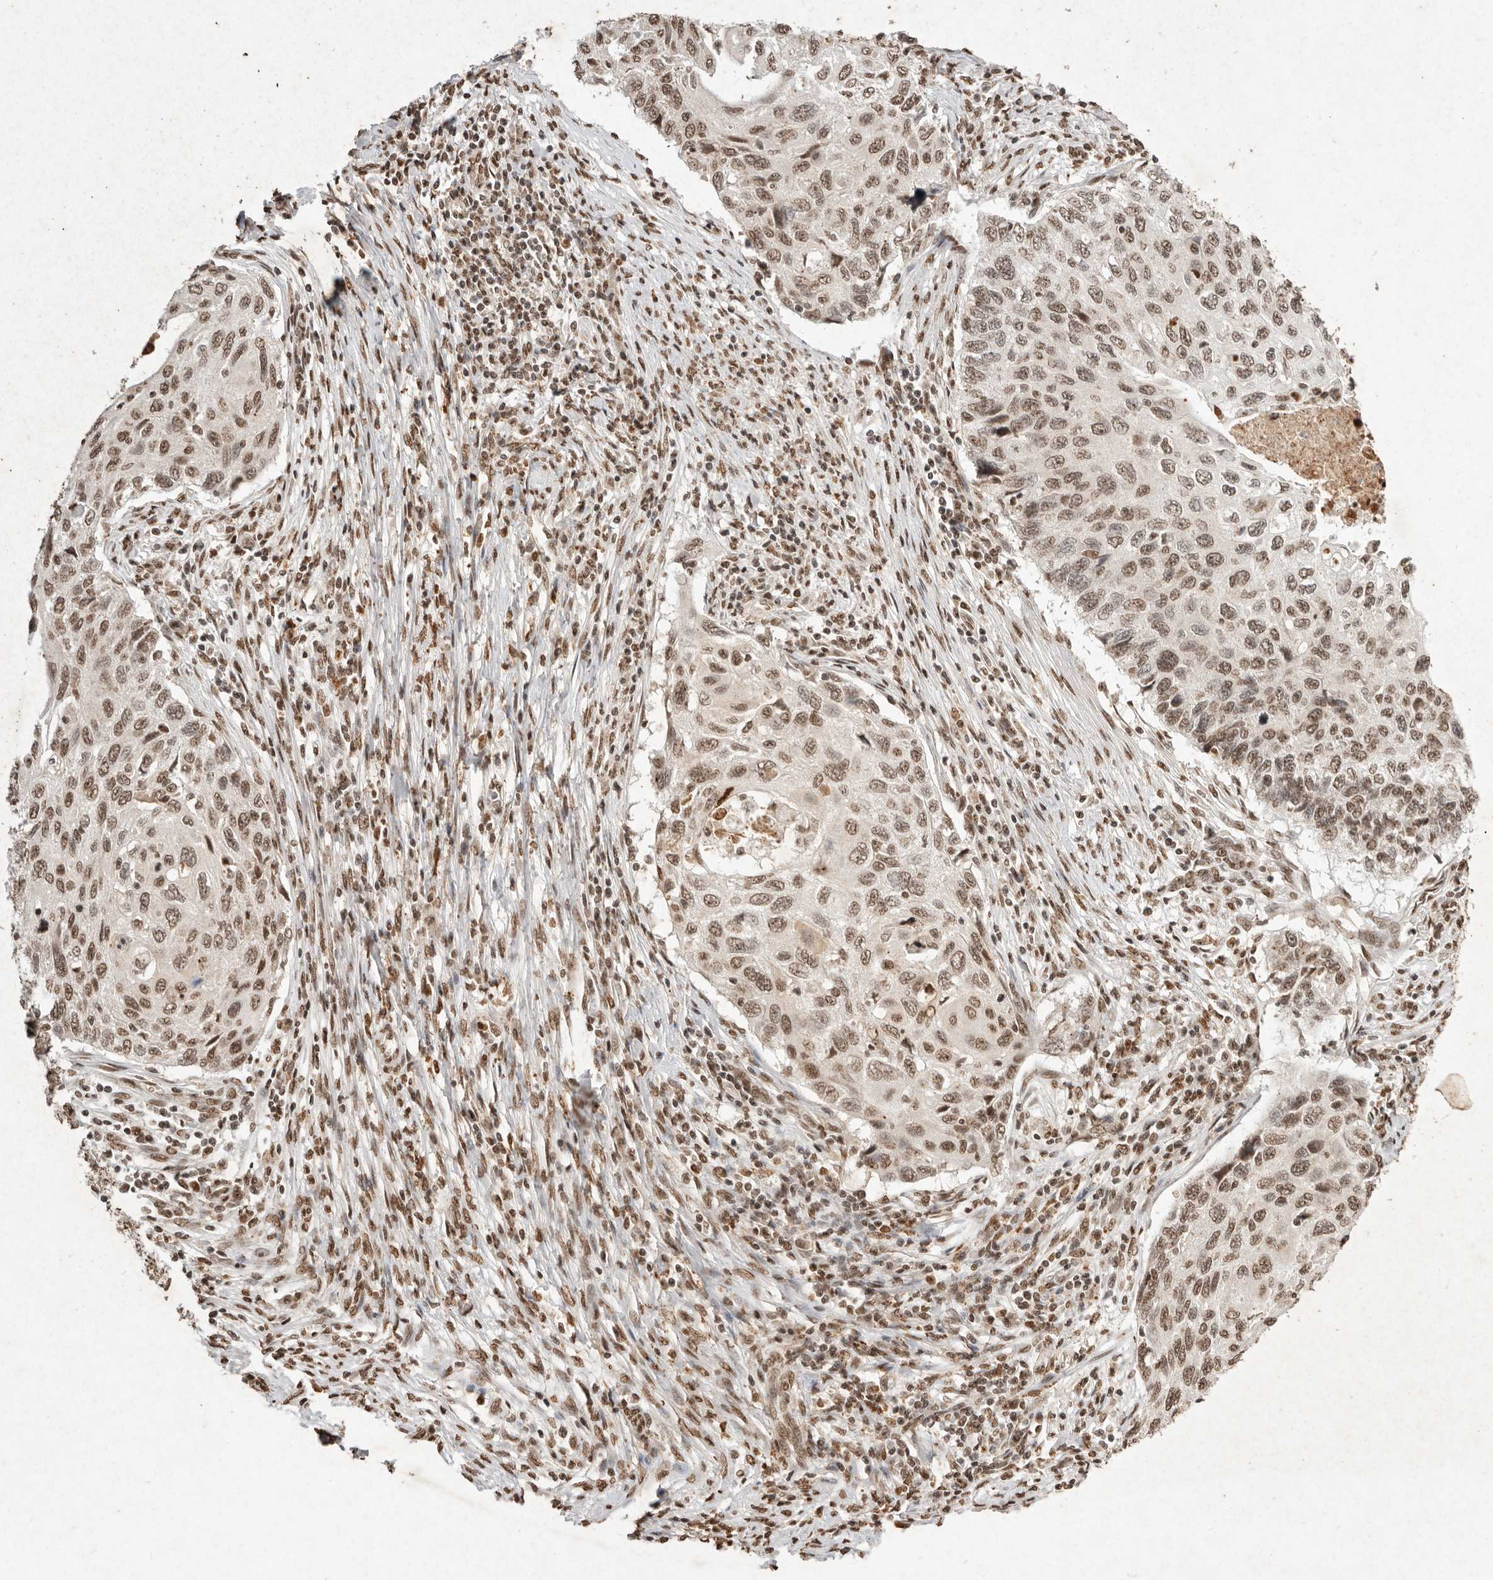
{"staining": {"intensity": "moderate", "quantity": ">75%", "location": "nuclear"}, "tissue": "cervical cancer", "cell_type": "Tumor cells", "image_type": "cancer", "snomed": [{"axis": "morphology", "description": "Squamous cell carcinoma, NOS"}, {"axis": "topography", "description": "Cervix"}], "caption": "A high-resolution micrograph shows immunohistochemistry (IHC) staining of squamous cell carcinoma (cervical), which shows moderate nuclear staining in about >75% of tumor cells.", "gene": "NKX3-2", "patient": {"sex": "female", "age": 70}}